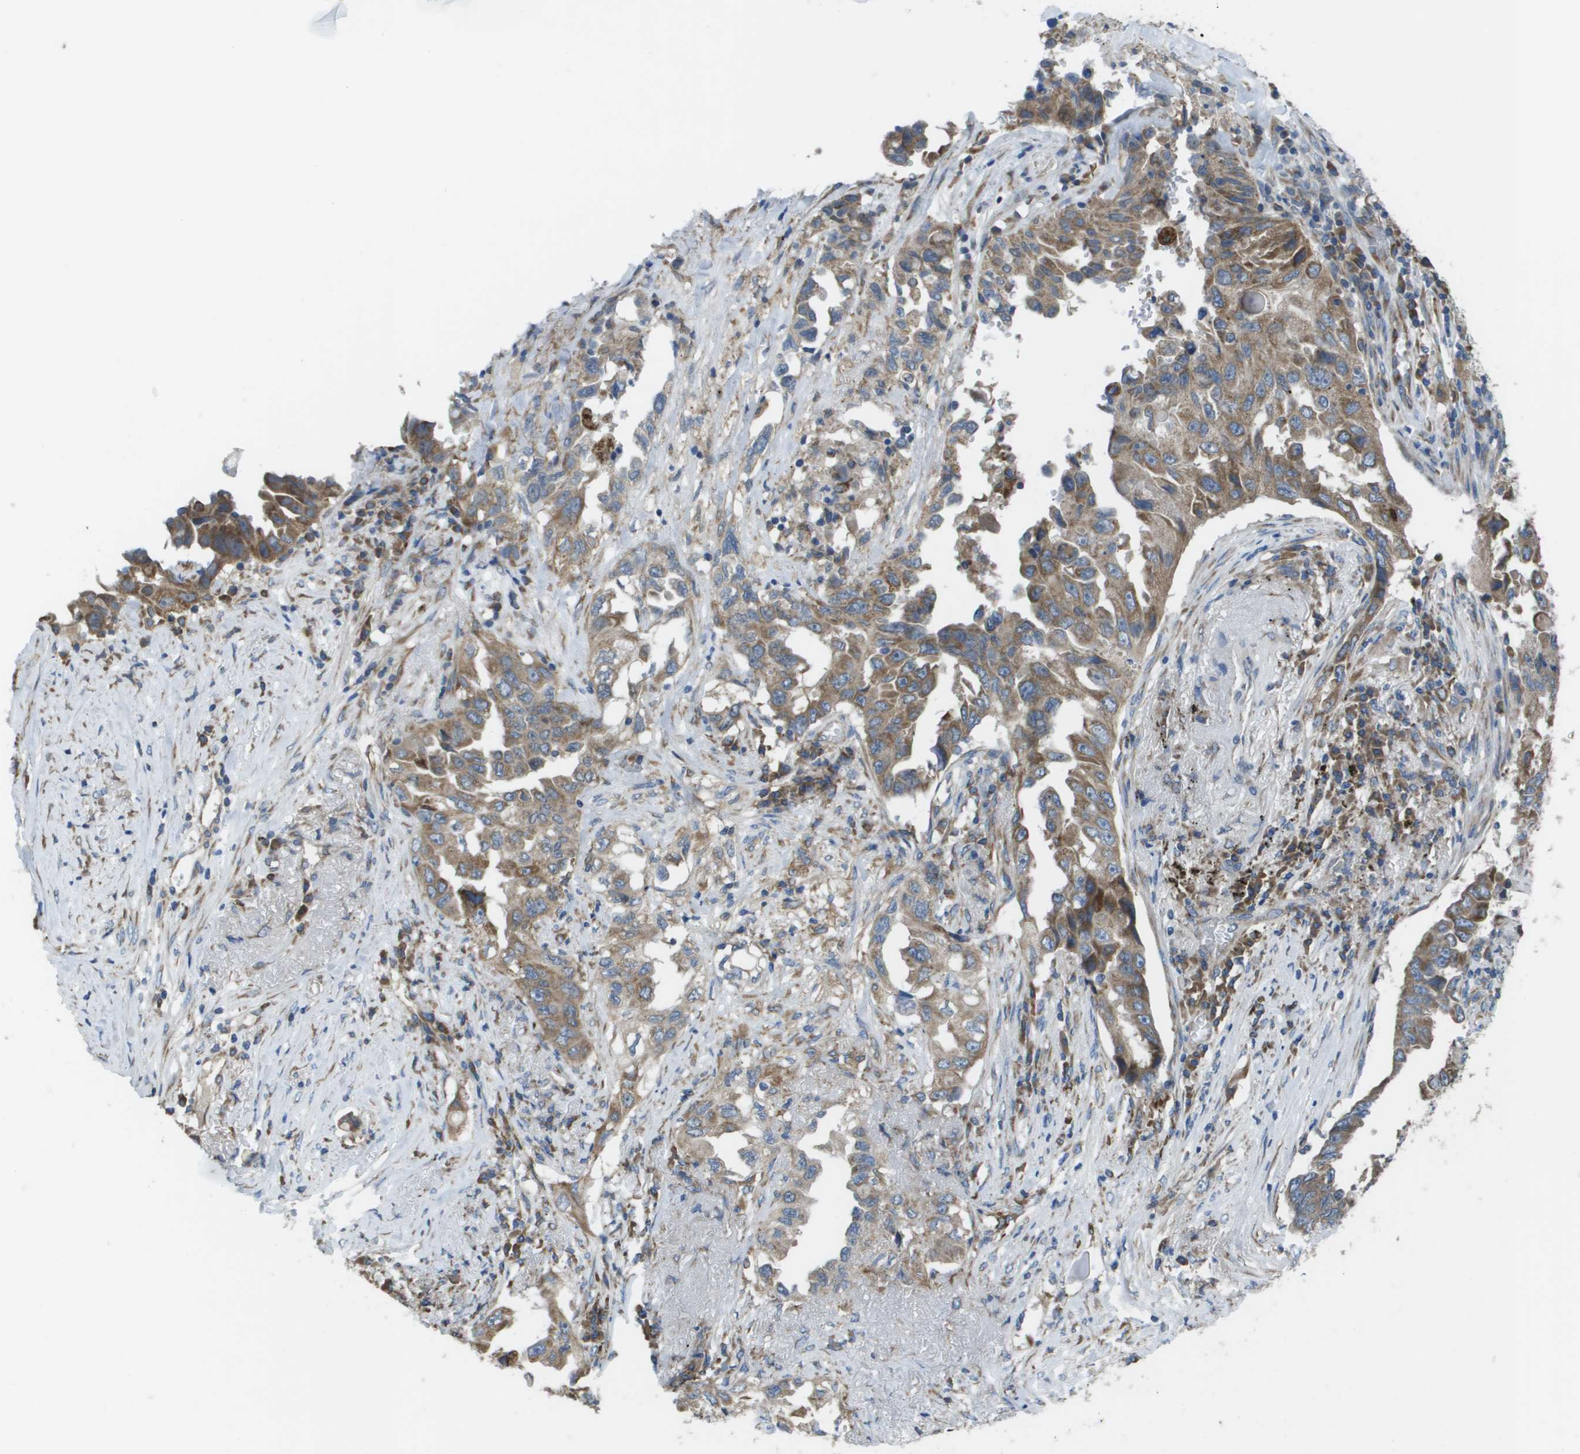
{"staining": {"intensity": "moderate", "quantity": ">75%", "location": "cytoplasmic/membranous"}, "tissue": "lung cancer", "cell_type": "Tumor cells", "image_type": "cancer", "snomed": [{"axis": "morphology", "description": "Adenocarcinoma, NOS"}, {"axis": "topography", "description": "Lung"}], "caption": "Tumor cells exhibit medium levels of moderate cytoplasmic/membranous expression in about >75% of cells in human lung adenocarcinoma.", "gene": "CLCN2", "patient": {"sex": "female", "age": 51}}